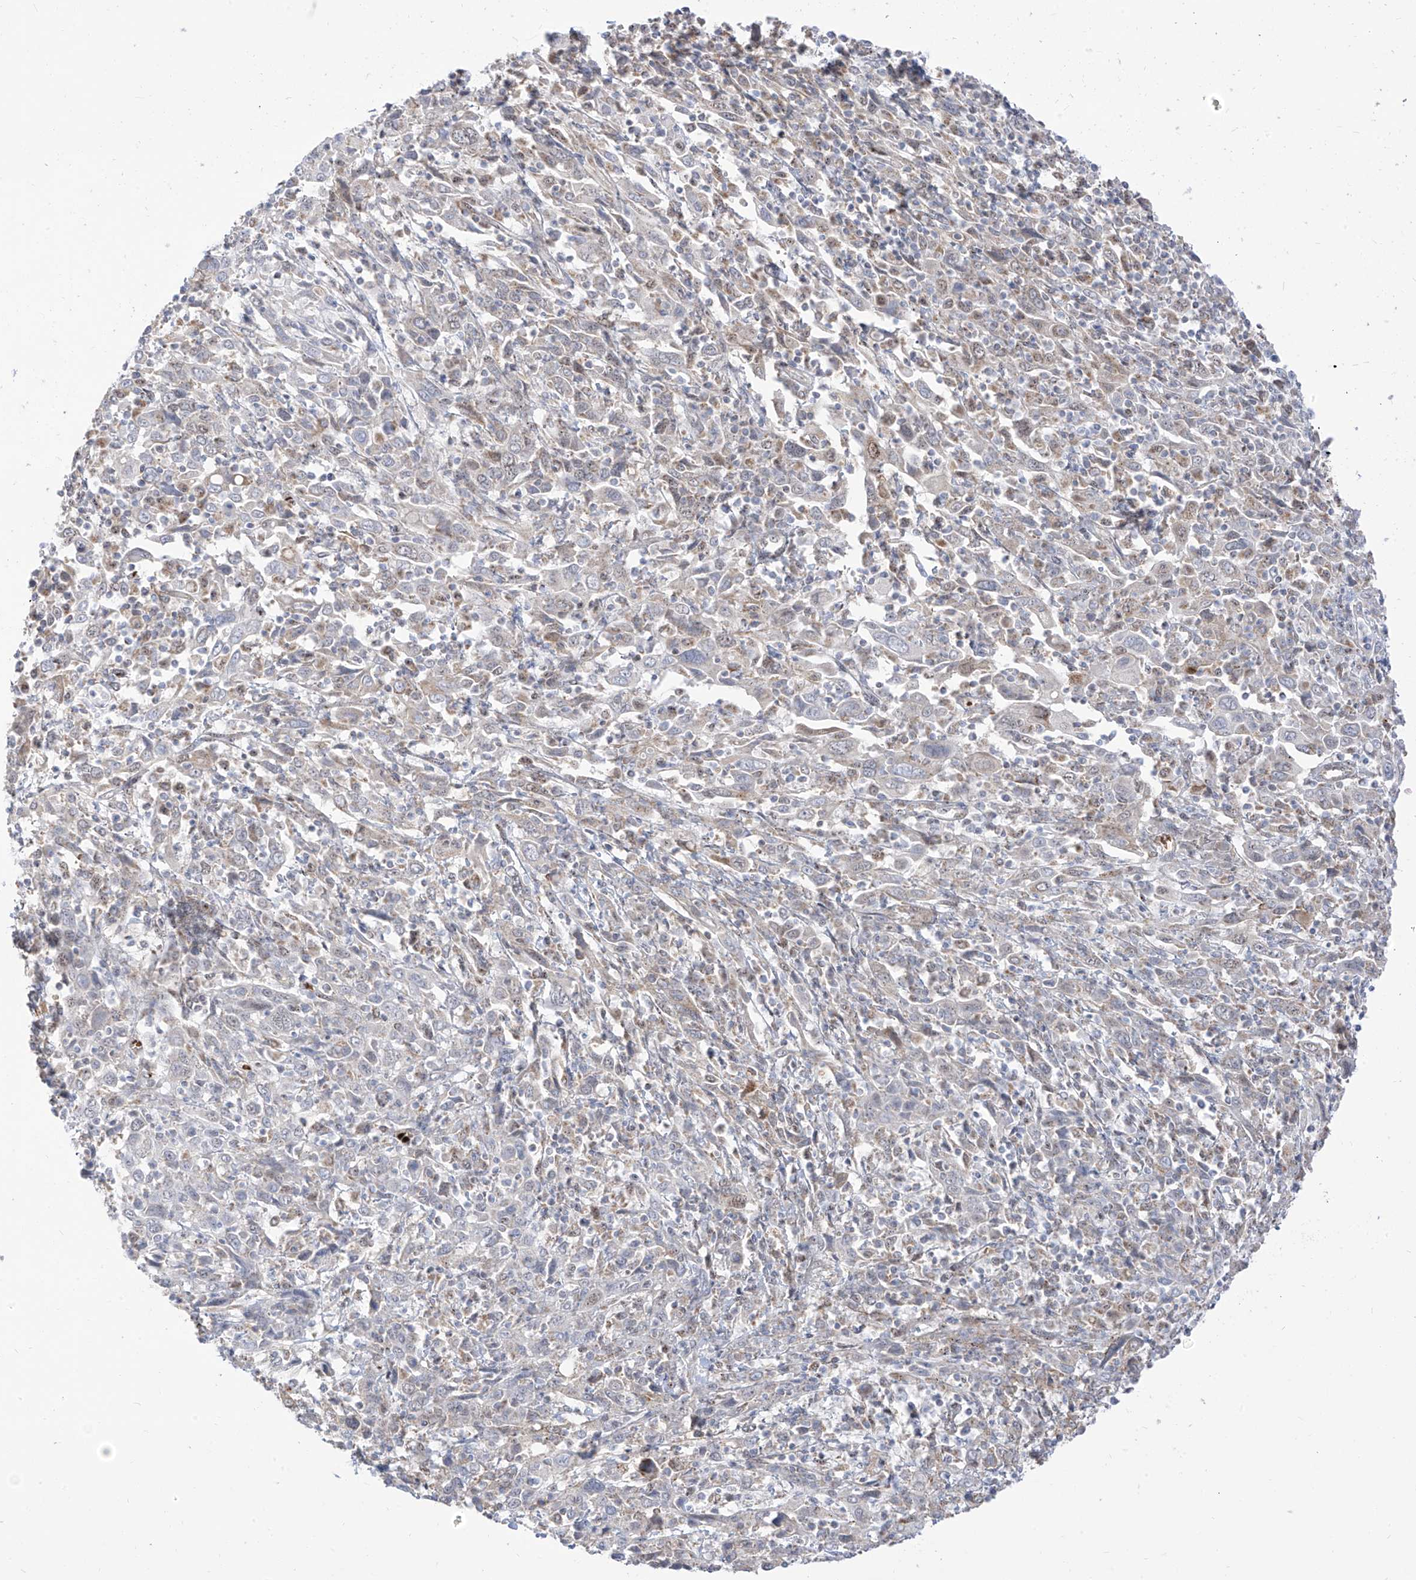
{"staining": {"intensity": "weak", "quantity": "<25%", "location": "cytoplasmic/membranous"}, "tissue": "cervical cancer", "cell_type": "Tumor cells", "image_type": "cancer", "snomed": [{"axis": "morphology", "description": "Squamous cell carcinoma, NOS"}, {"axis": "topography", "description": "Cervix"}], "caption": "This is an immunohistochemistry (IHC) micrograph of human cervical cancer. There is no expression in tumor cells.", "gene": "ARHGEF40", "patient": {"sex": "female", "age": 46}}